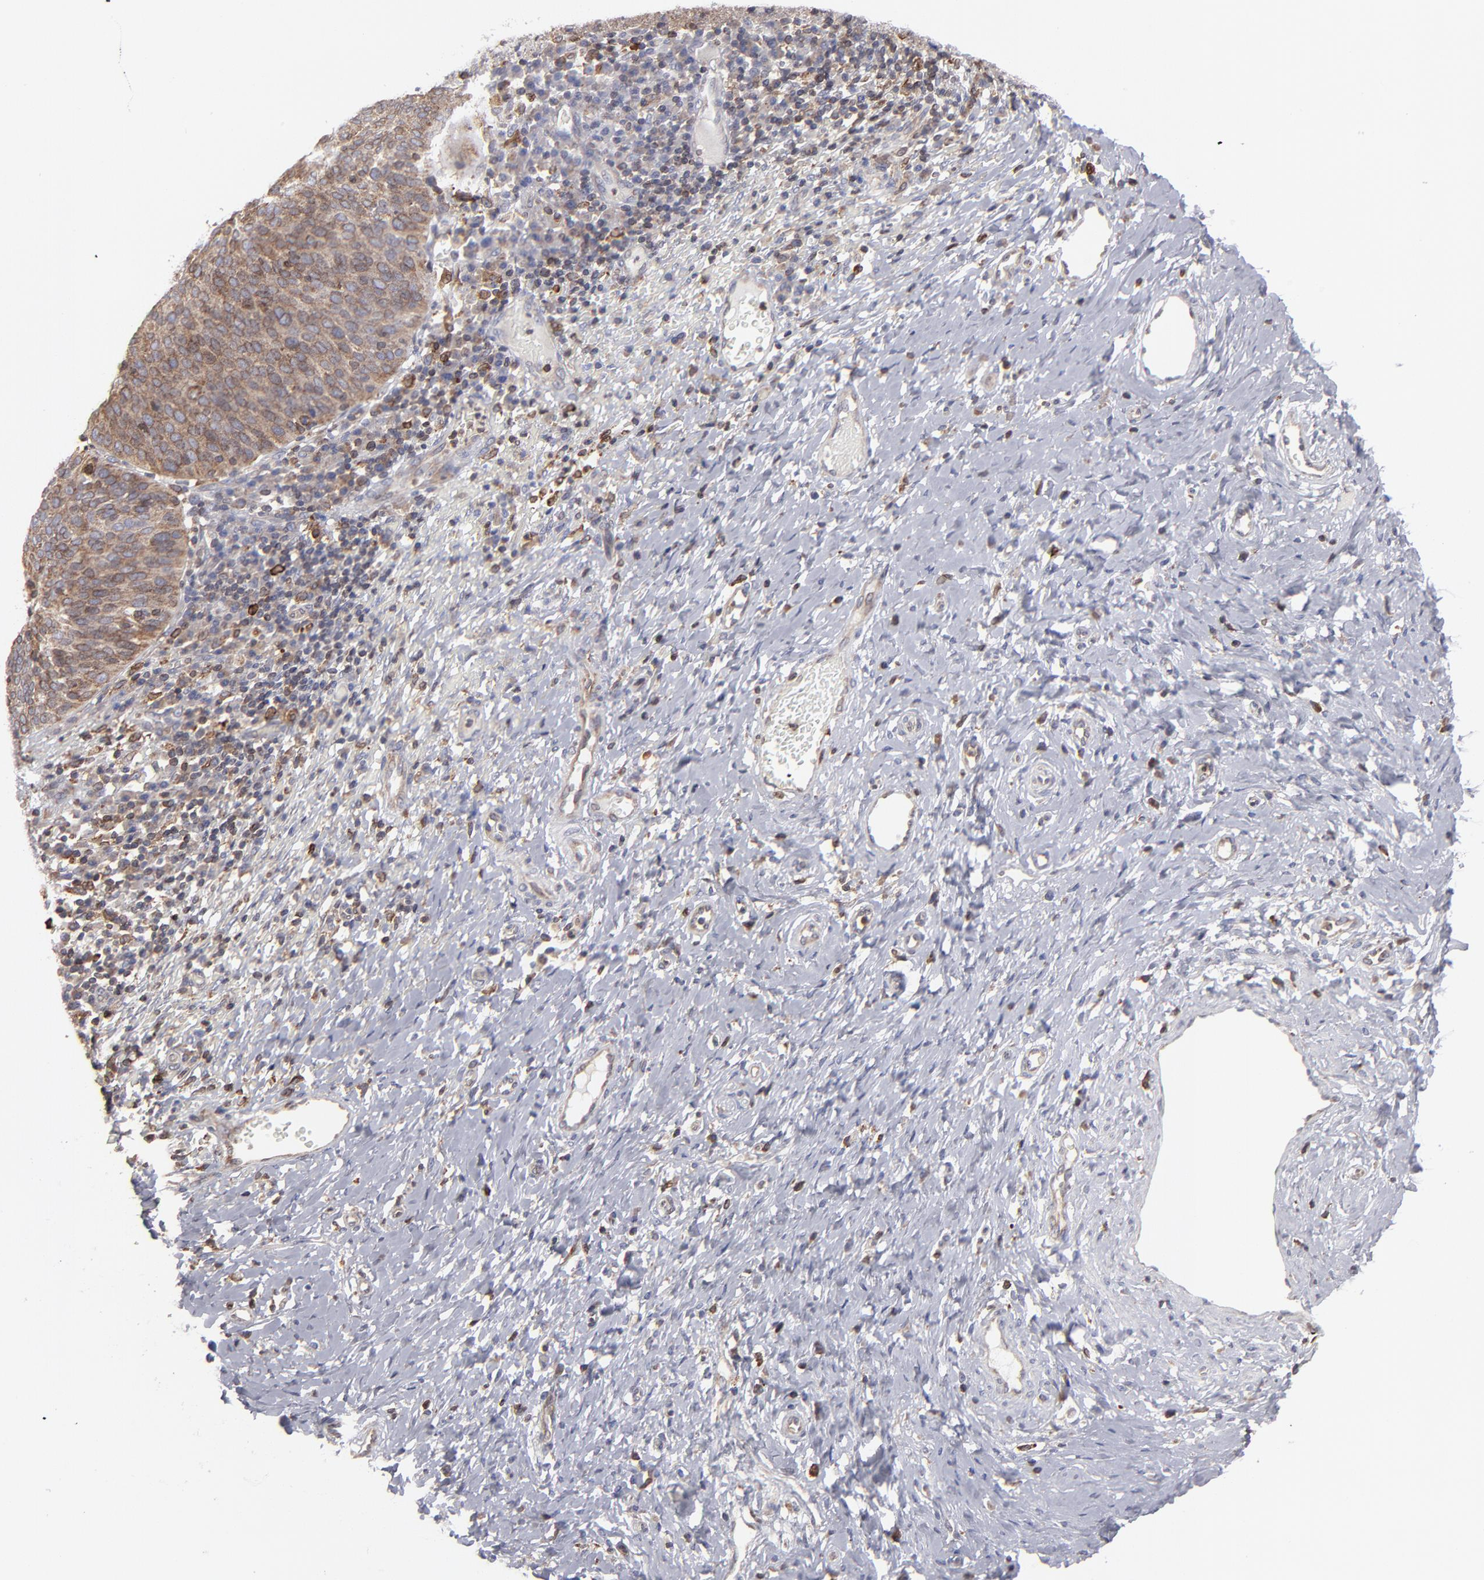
{"staining": {"intensity": "moderate", "quantity": ">75%", "location": "cytoplasmic/membranous"}, "tissue": "cervical cancer", "cell_type": "Tumor cells", "image_type": "cancer", "snomed": [{"axis": "morphology", "description": "Normal tissue, NOS"}, {"axis": "morphology", "description": "Squamous cell carcinoma, NOS"}, {"axis": "topography", "description": "Cervix"}], "caption": "Protein staining by immunohistochemistry (IHC) shows moderate cytoplasmic/membranous staining in approximately >75% of tumor cells in squamous cell carcinoma (cervical).", "gene": "TMX1", "patient": {"sex": "female", "age": 39}}